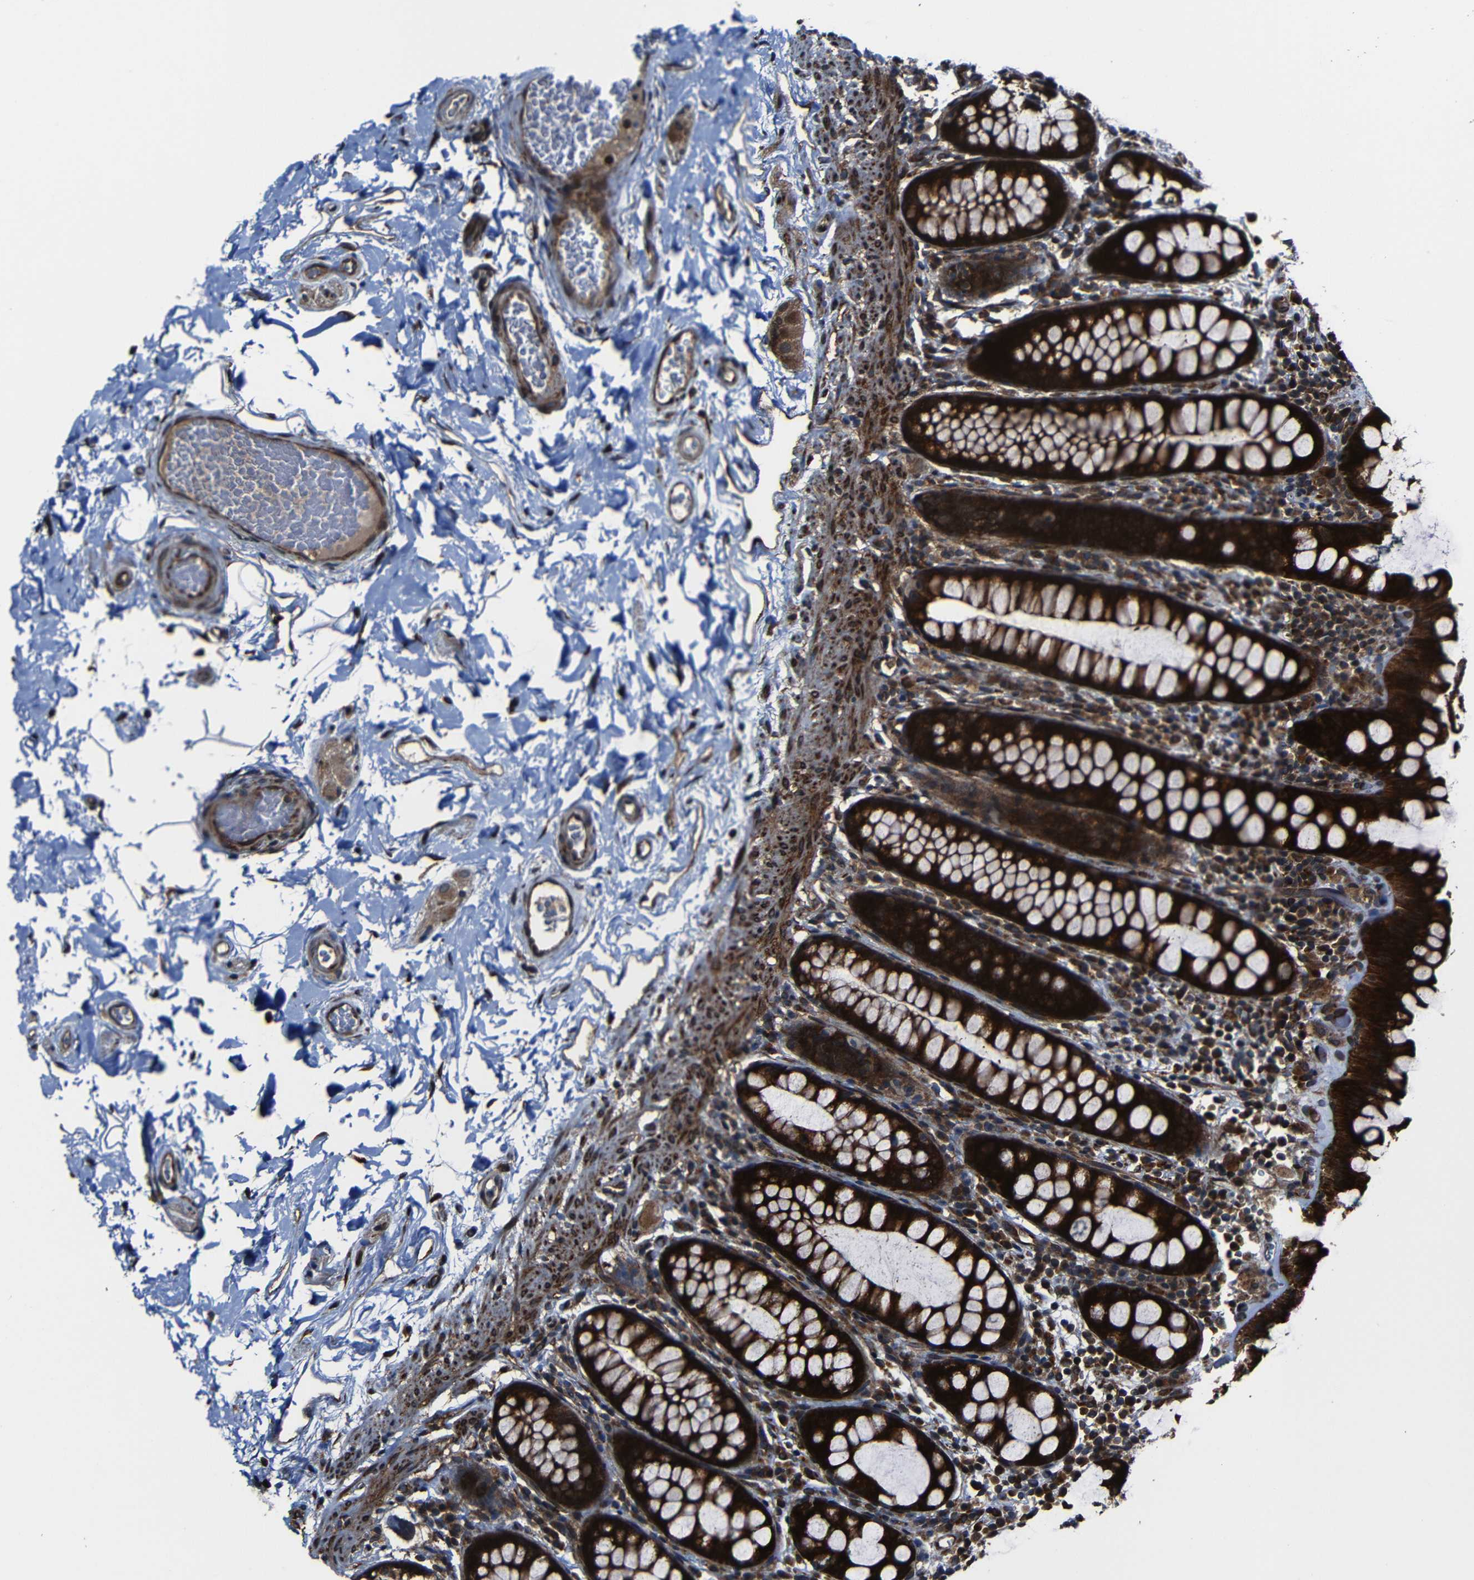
{"staining": {"intensity": "strong", "quantity": ">75%", "location": "cytoplasmic/membranous"}, "tissue": "colon", "cell_type": "Endothelial cells", "image_type": "normal", "snomed": [{"axis": "morphology", "description": "Normal tissue, NOS"}, {"axis": "topography", "description": "Colon"}], "caption": "Immunohistochemical staining of benign human colon demonstrates high levels of strong cytoplasmic/membranous expression in approximately >75% of endothelial cells. The staining was performed using DAB (3,3'-diaminobenzidine) to visualize the protein expression in brown, while the nuclei were stained in blue with hematoxylin (Magnification: 20x).", "gene": "KIAA0513", "patient": {"sex": "female", "age": 80}}